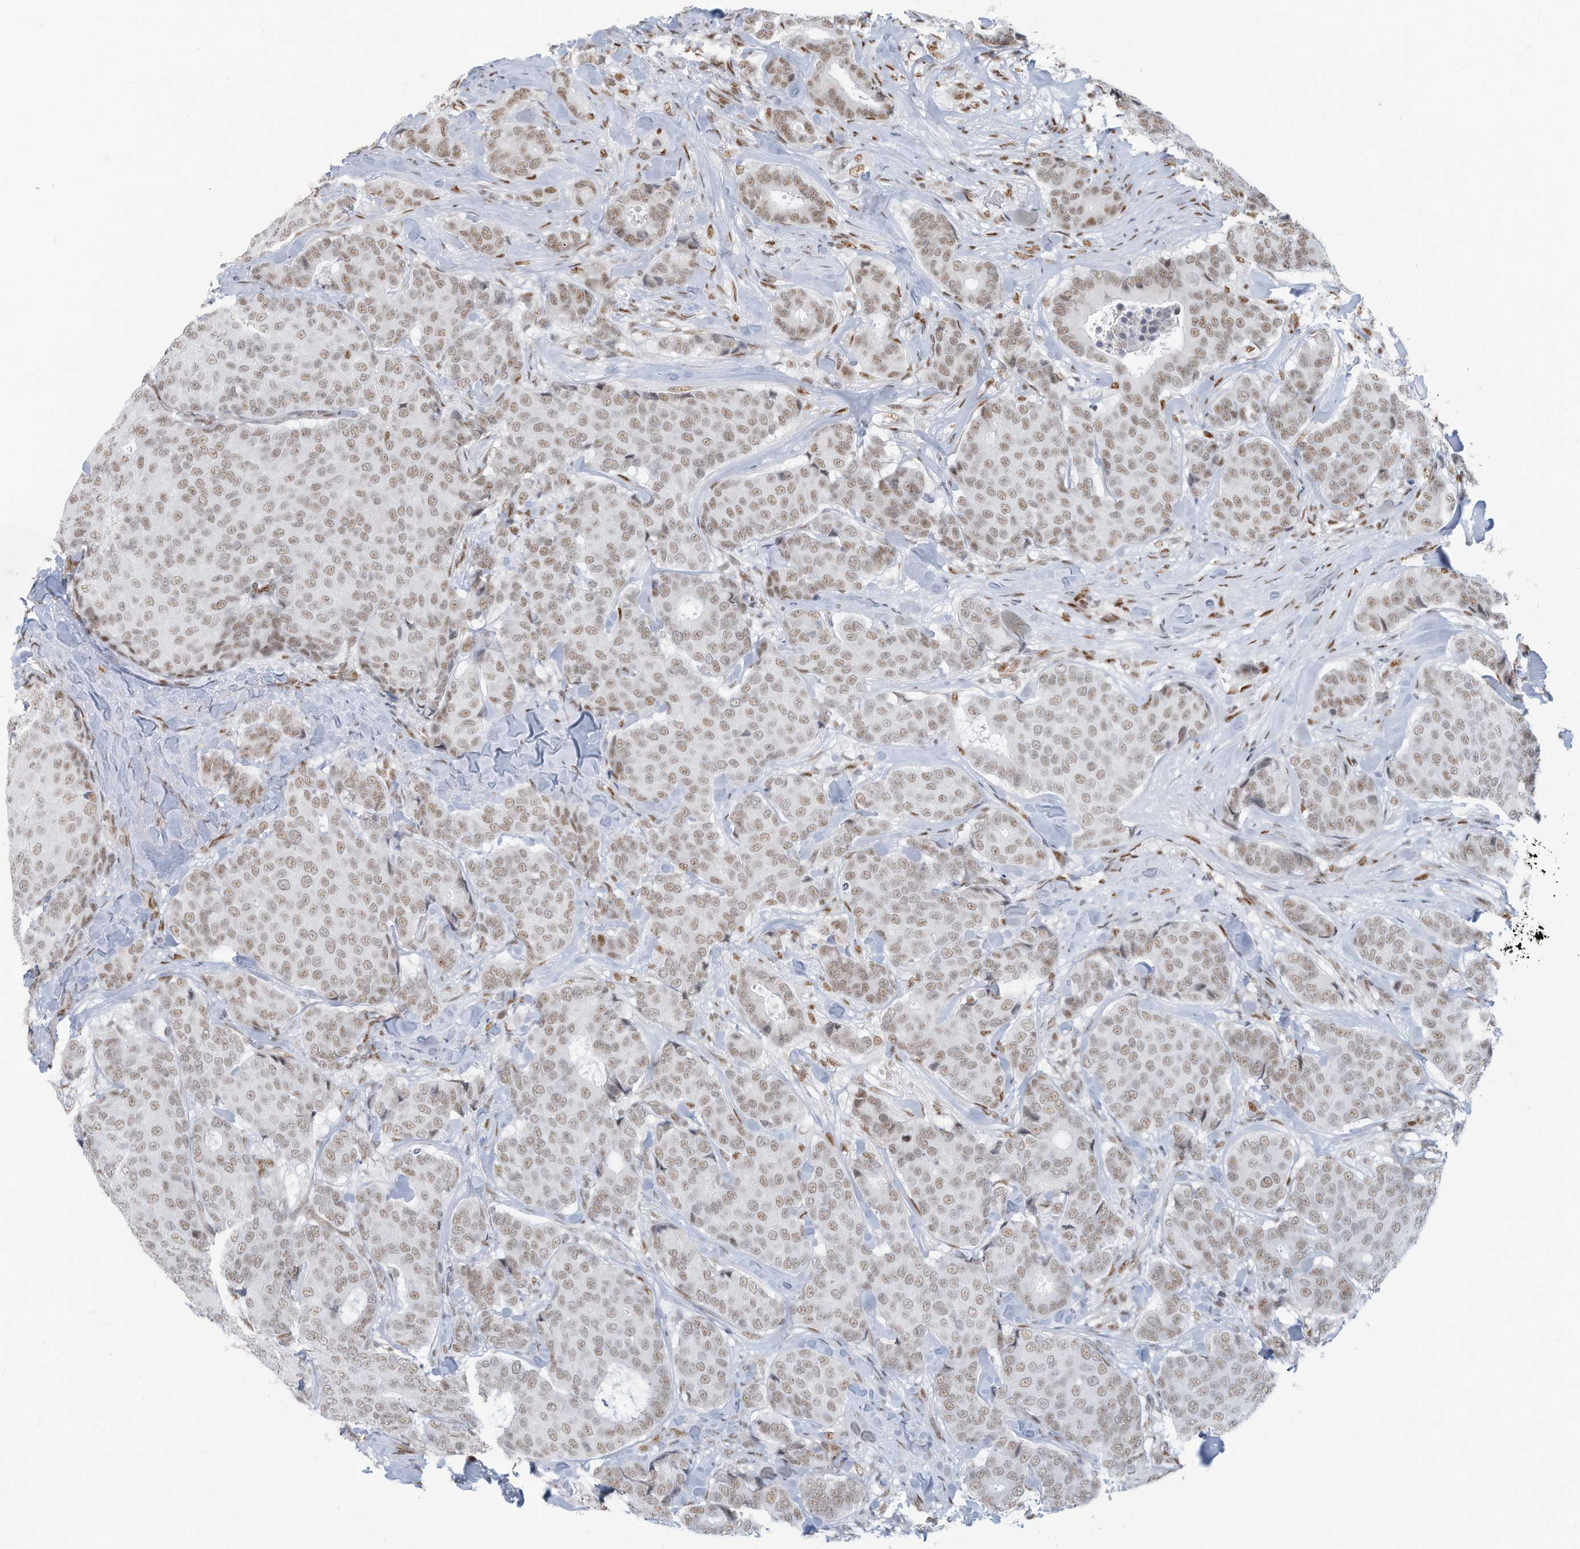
{"staining": {"intensity": "moderate", "quantity": ">75%", "location": "nuclear"}, "tissue": "breast cancer", "cell_type": "Tumor cells", "image_type": "cancer", "snomed": [{"axis": "morphology", "description": "Duct carcinoma"}, {"axis": "topography", "description": "Breast"}], "caption": "IHC image of neoplastic tissue: breast cancer stained using IHC exhibits medium levels of moderate protein expression localized specifically in the nuclear of tumor cells, appearing as a nuclear brown color.", "gene": "SARNP", "patient": {"sex": "female", "age": 75}}